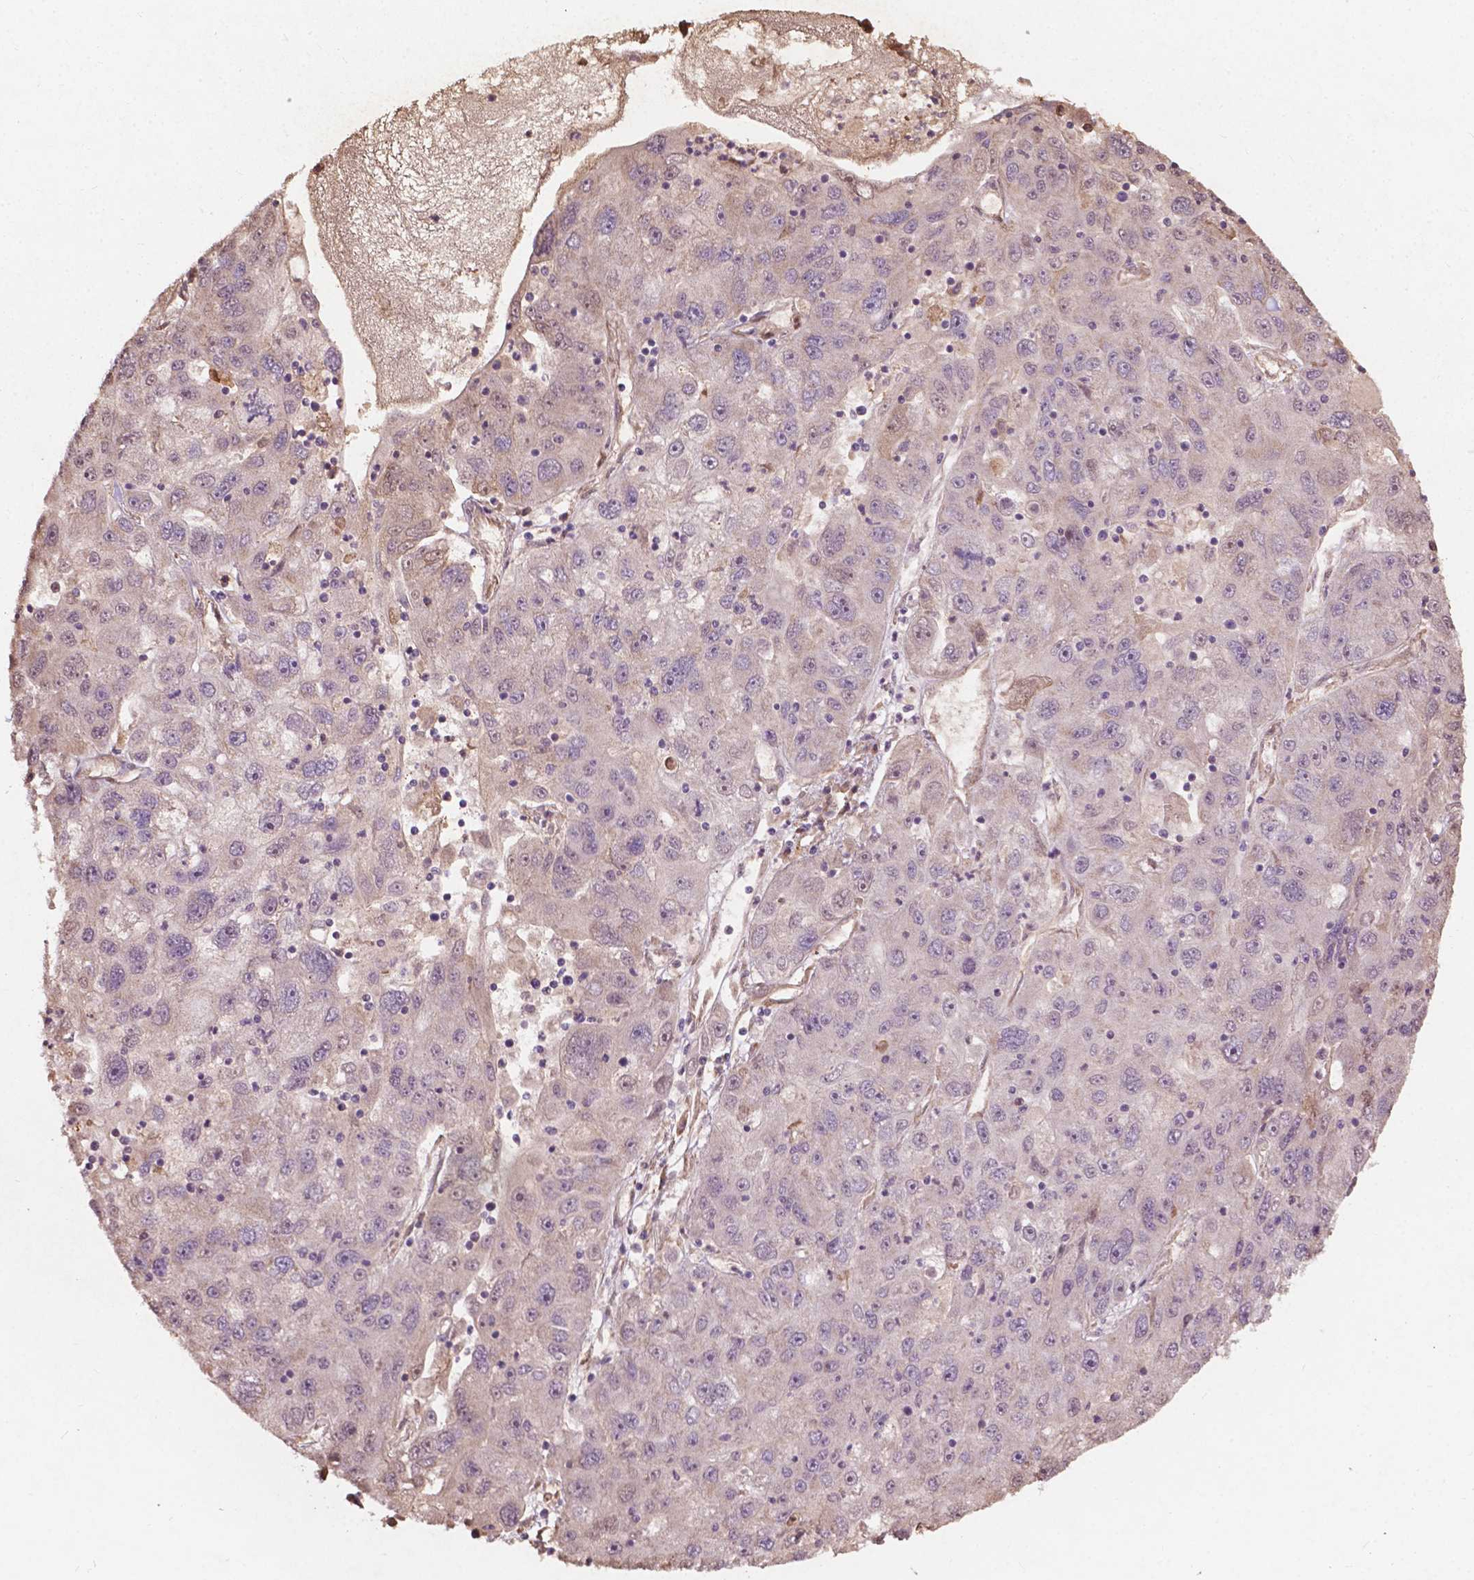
{"staining": {"intensity": "negative", "quantity": "none", "location": "none"}, "tissue": "stomach cancer", "cell_type": "Tumor cells", "image_type": "cancer", "snomed": [{"axis": "morphology", "description": "Adenocarcinoma, NOS"}, {"axis": "topography", "description": "Stomach"}], "caption": "An image of human adenocarcinoma (stomach) is negative for staining in tumor cells.", "gene": "CDC42BPA", "patient": {"sex": "male", "age": 56}}